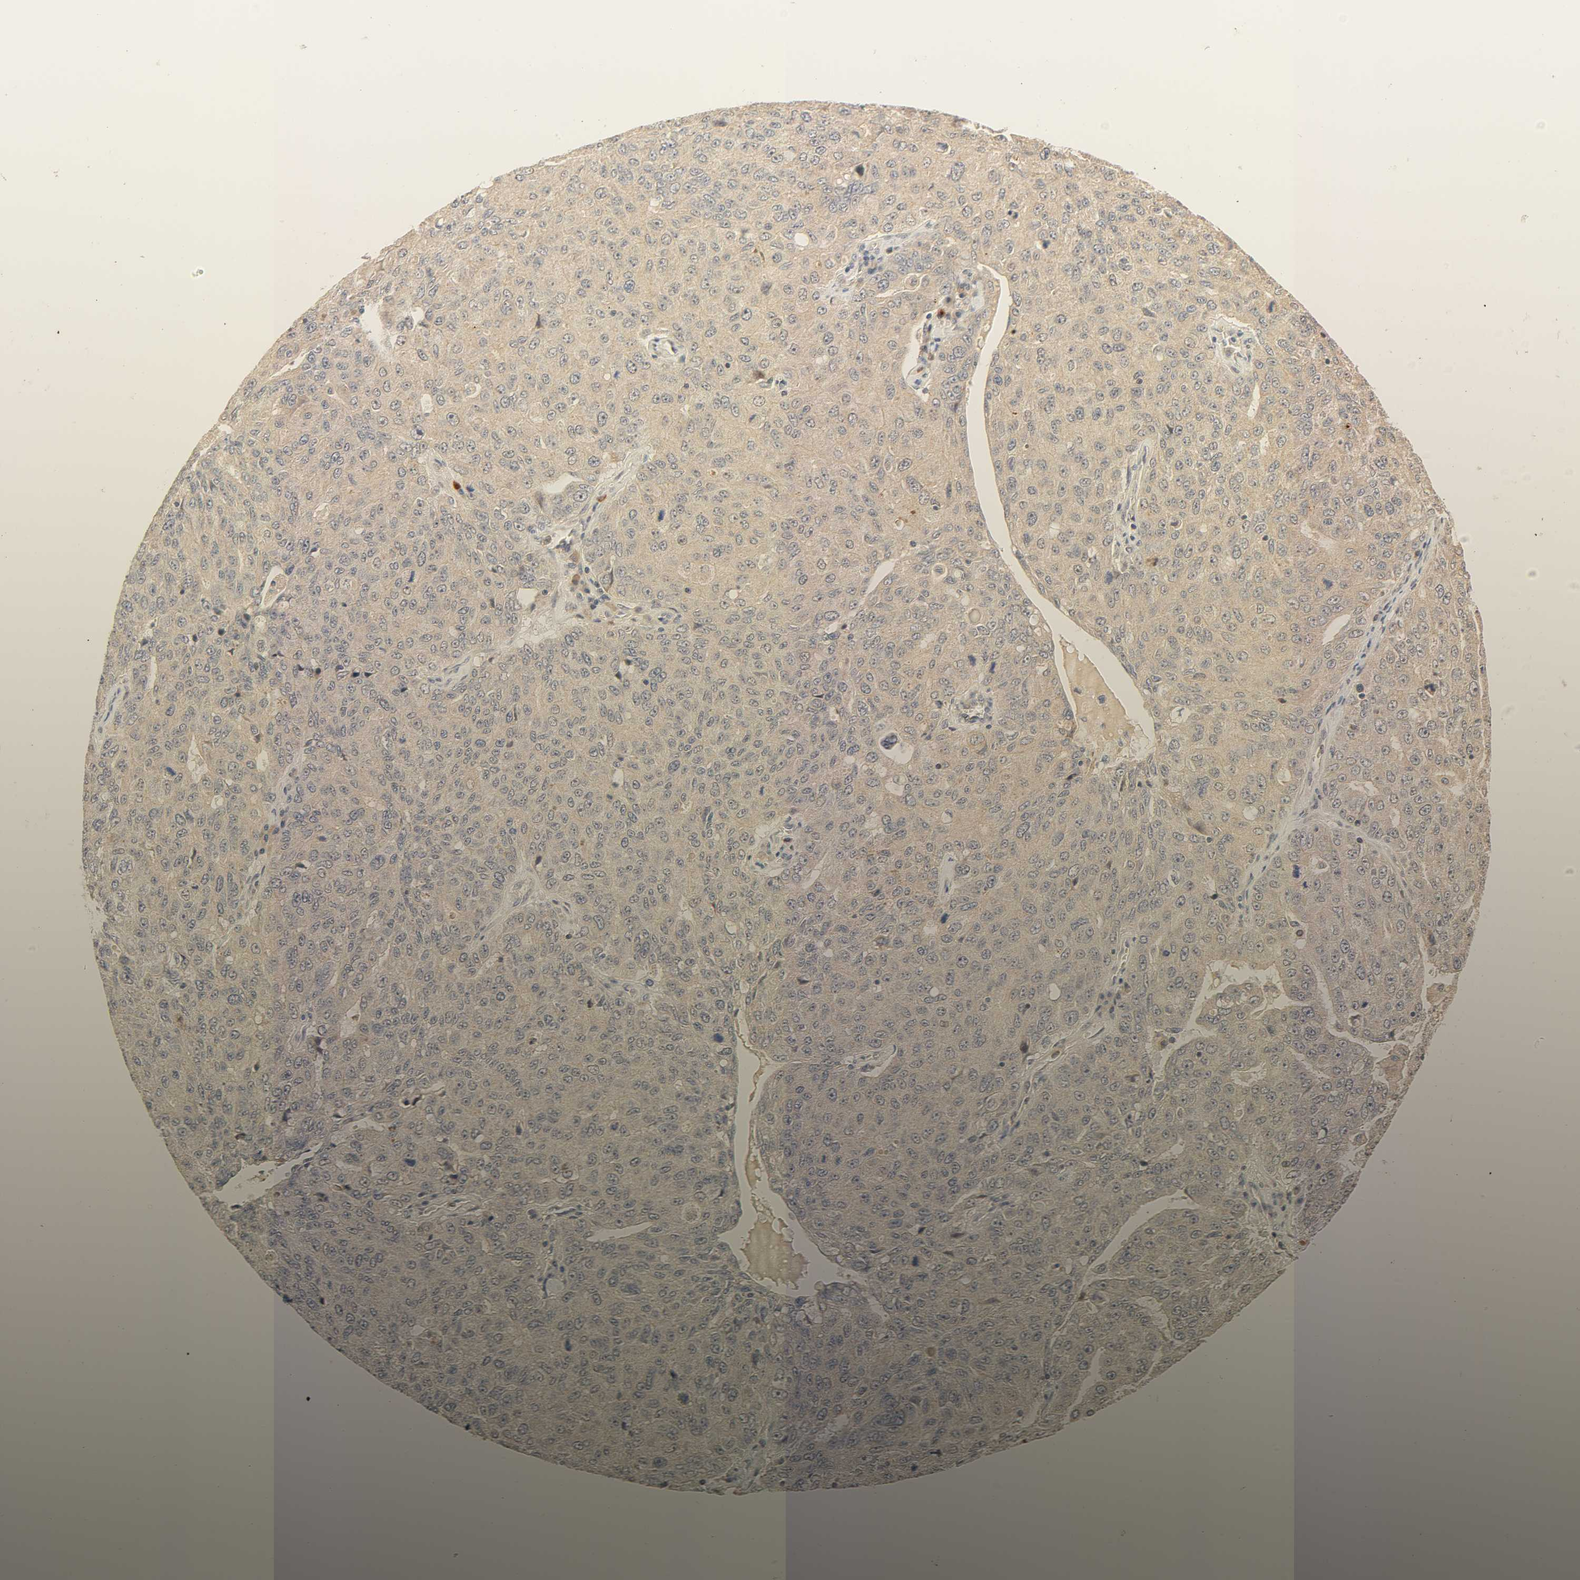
{"staining": {"intensity": "negative", "quantity": "none", "location": "none"}, "tissue": "ovarian cancer", "cell_type": "Tumor cells", "image_type": "cancer", "snomed": [{"axis": "morphology", "description": "Carcinoma, endometroid"}, {"axis": "topography", "description": "Ovary"}], "caption": "This is an immunohistochemistry (IHC) micrograph of human ovarian cancer. There is no positivity in tumor cells.", "gene": "CACNA1G", "patient": {"sex": "female", "age": 62}}